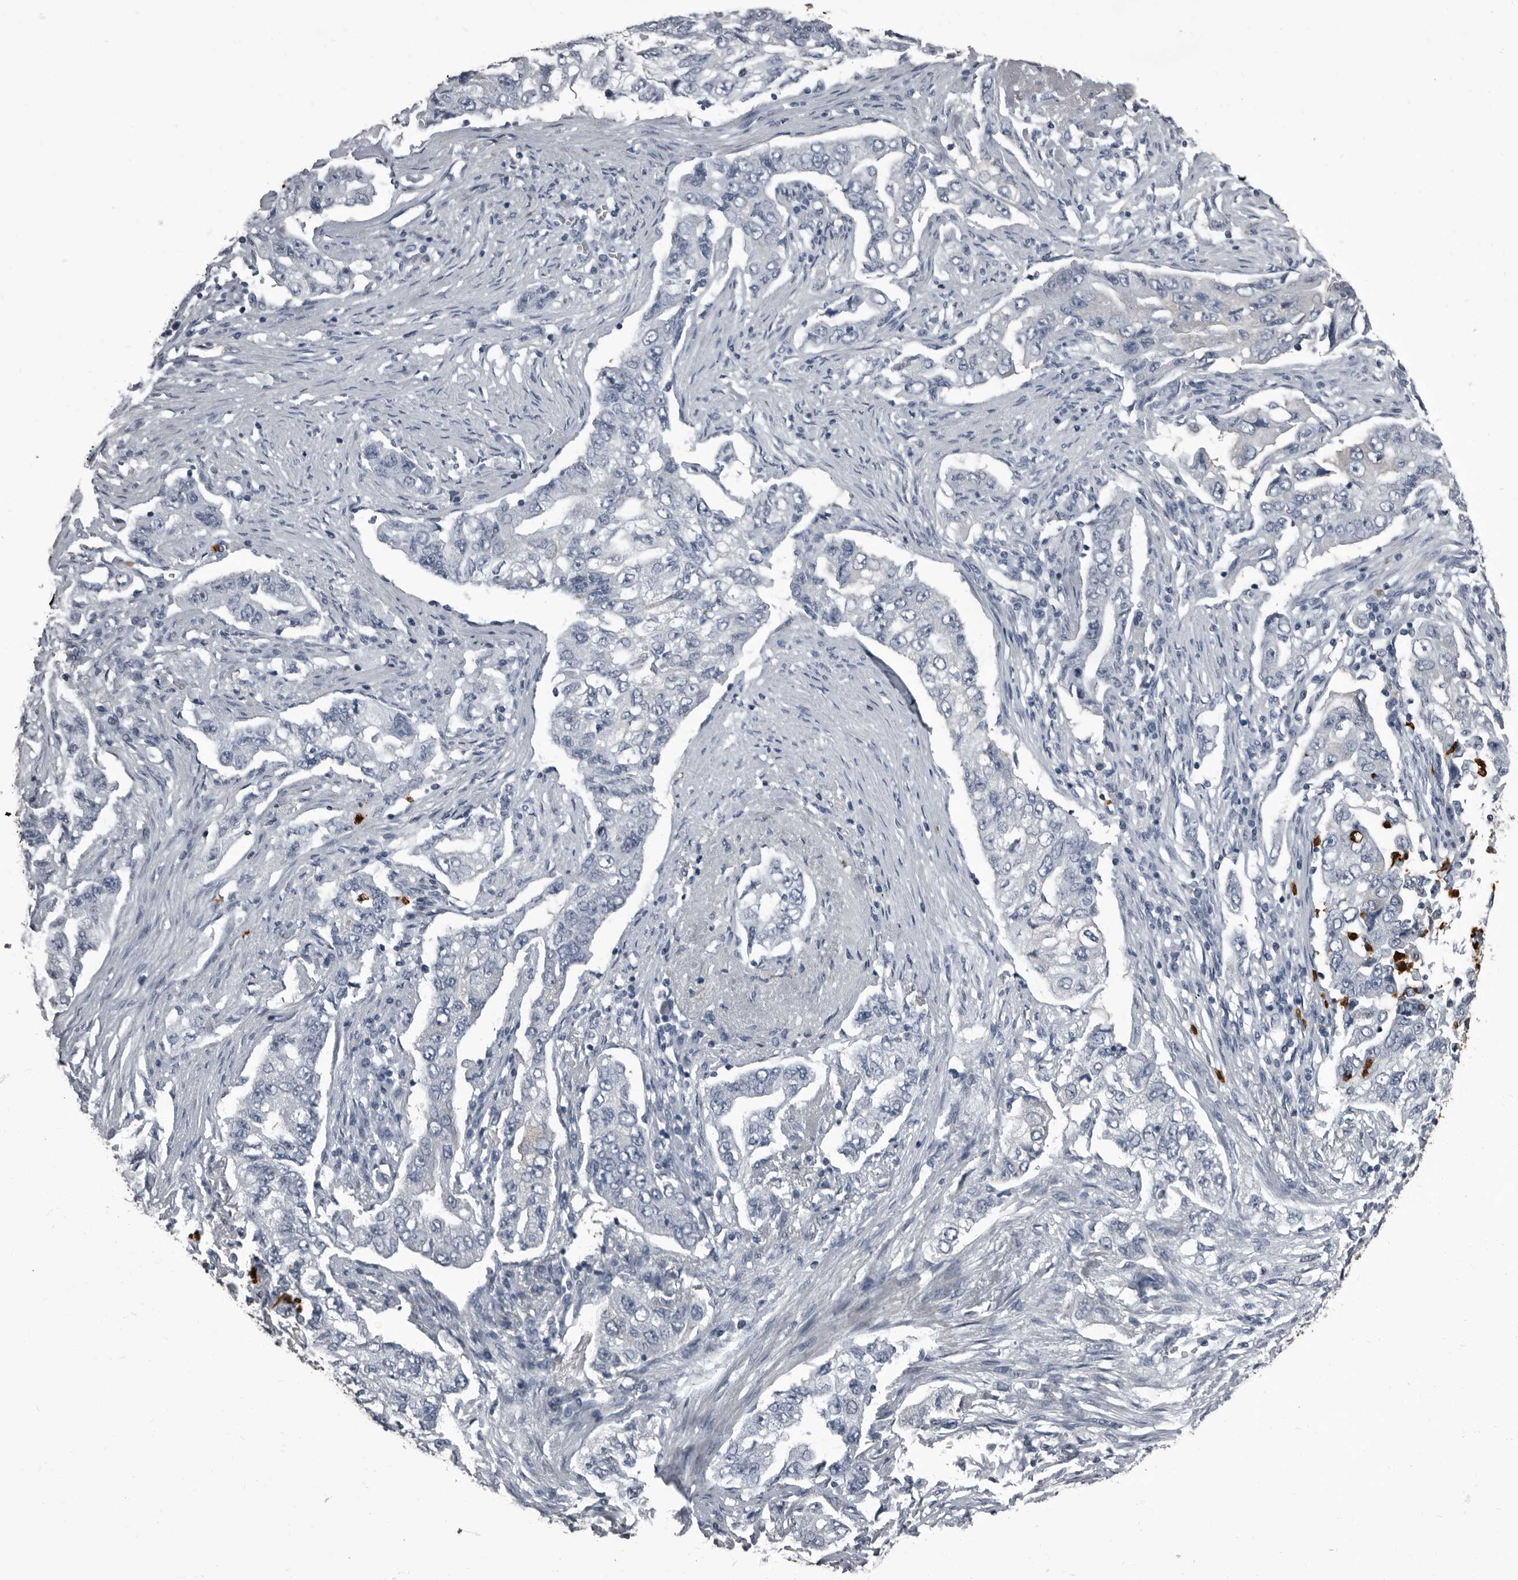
{"staining": {"intensity": "negative", "quantity": "none", "location": "none"}, "tissue": "lung cancer", "cell_type": "Tumor cells", "image_type": "cancer", "snomed": [{"axis": "morphology", "description": "Adenocarcinoma, NOS"}, {"axis": "topography", "description": "Lung"}], "caption": "The image shows no staining of tumor cells in lung cancer. Nuclei are stained in blue.", "gene": "TPD52L1", "patient": {"sex": "female", "age": 51}}